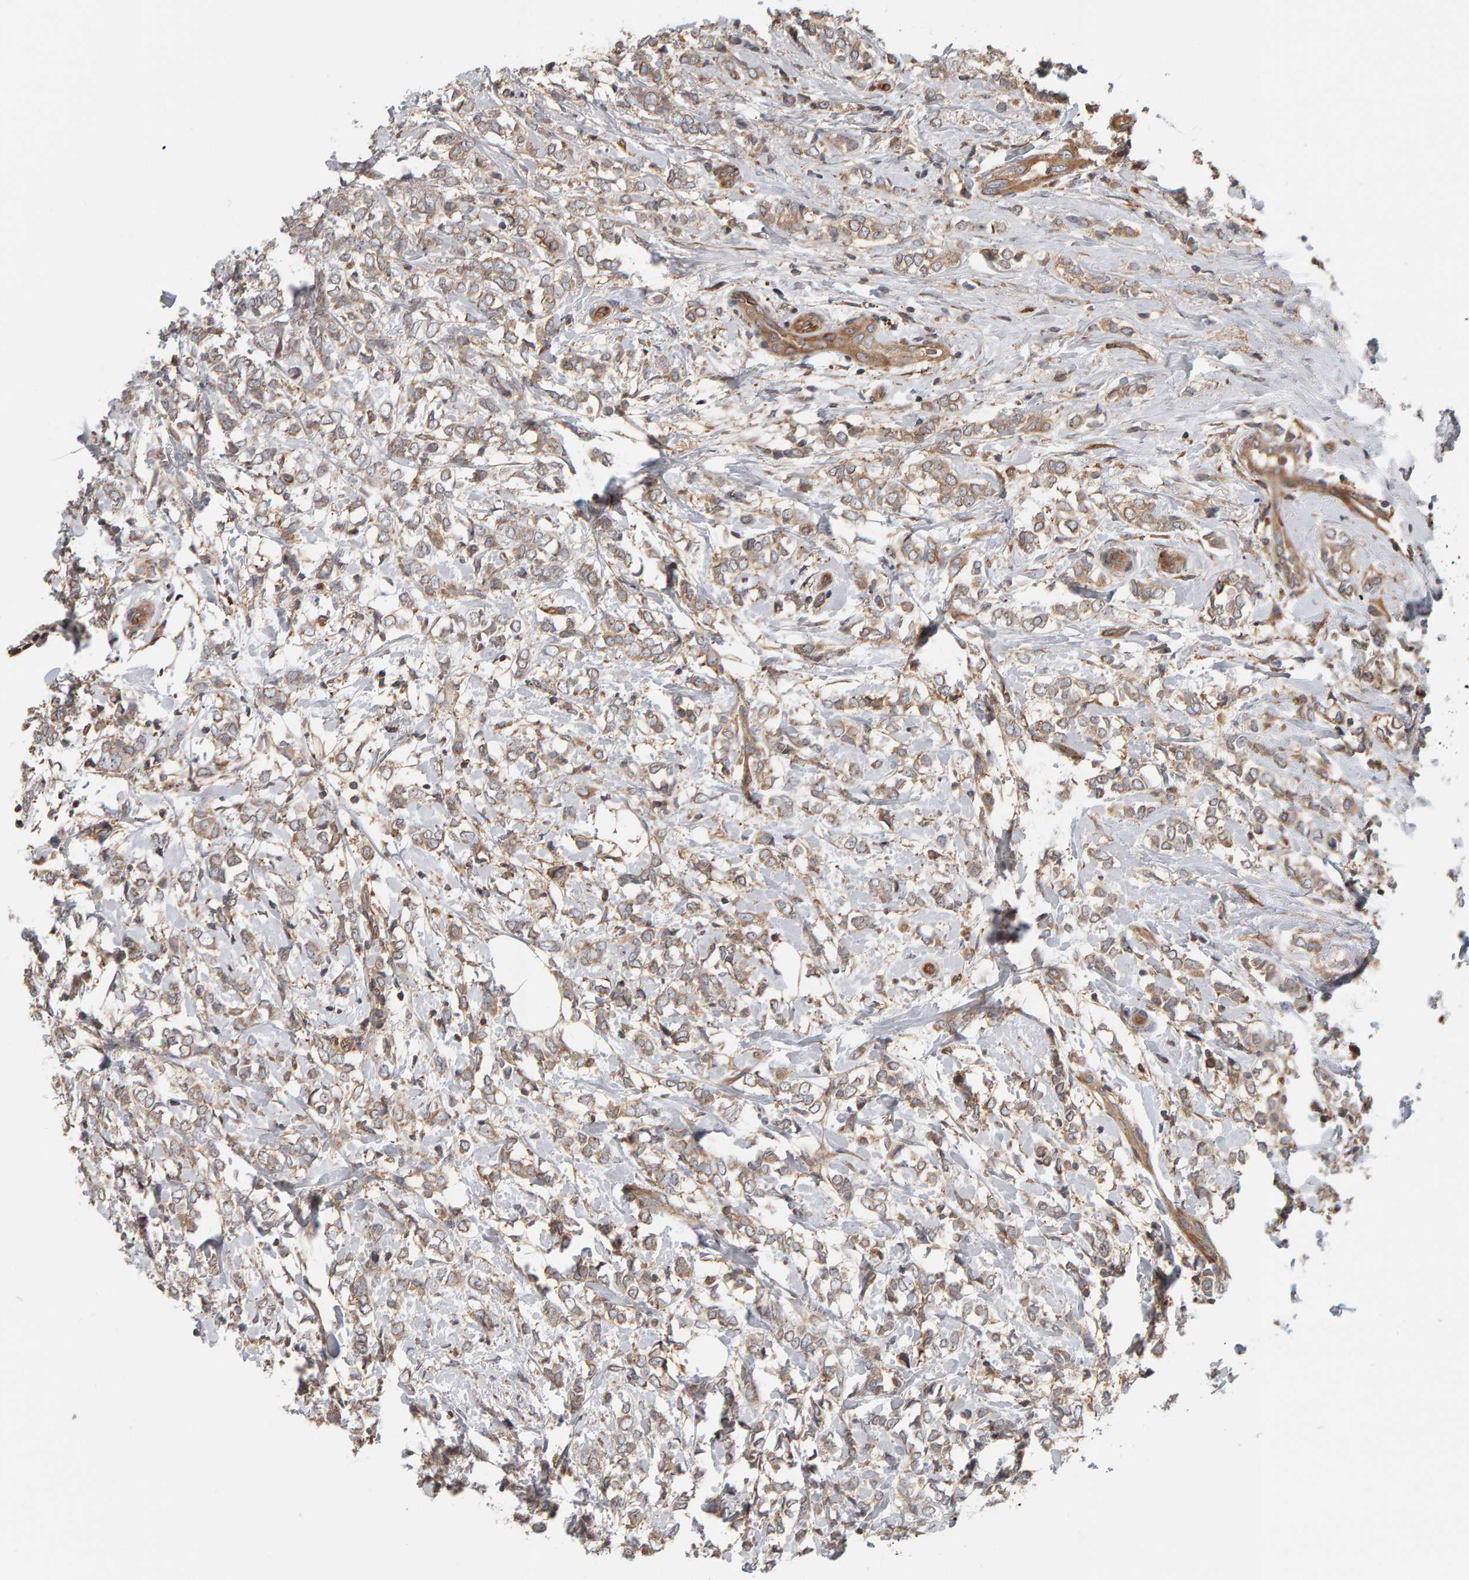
{"staining": {"intensity": "weak", "quantity": ">75%", "location": "cytoplasmic/membranous"}, "tissue": "breast cancer", "cell_type": "Tumor cells", "image_type": "cancer", "snomed": [{"axis": "morphology", "description": "Normal tissue, NOS"}, {"axis": "morphology", "description": "Lobular carcinoma"}, {"axis": "topography", "description": "Breast"}], "caption": "Weak cytoplasmic/membranous protein positivity is seen in approximately >75% of tumor cells in breast cancer. (DAB IHC, brown staining for protein, blue staining for nuclei).", "gene": "C9orf72", "patient": {"sex": "female", "age": 47}}